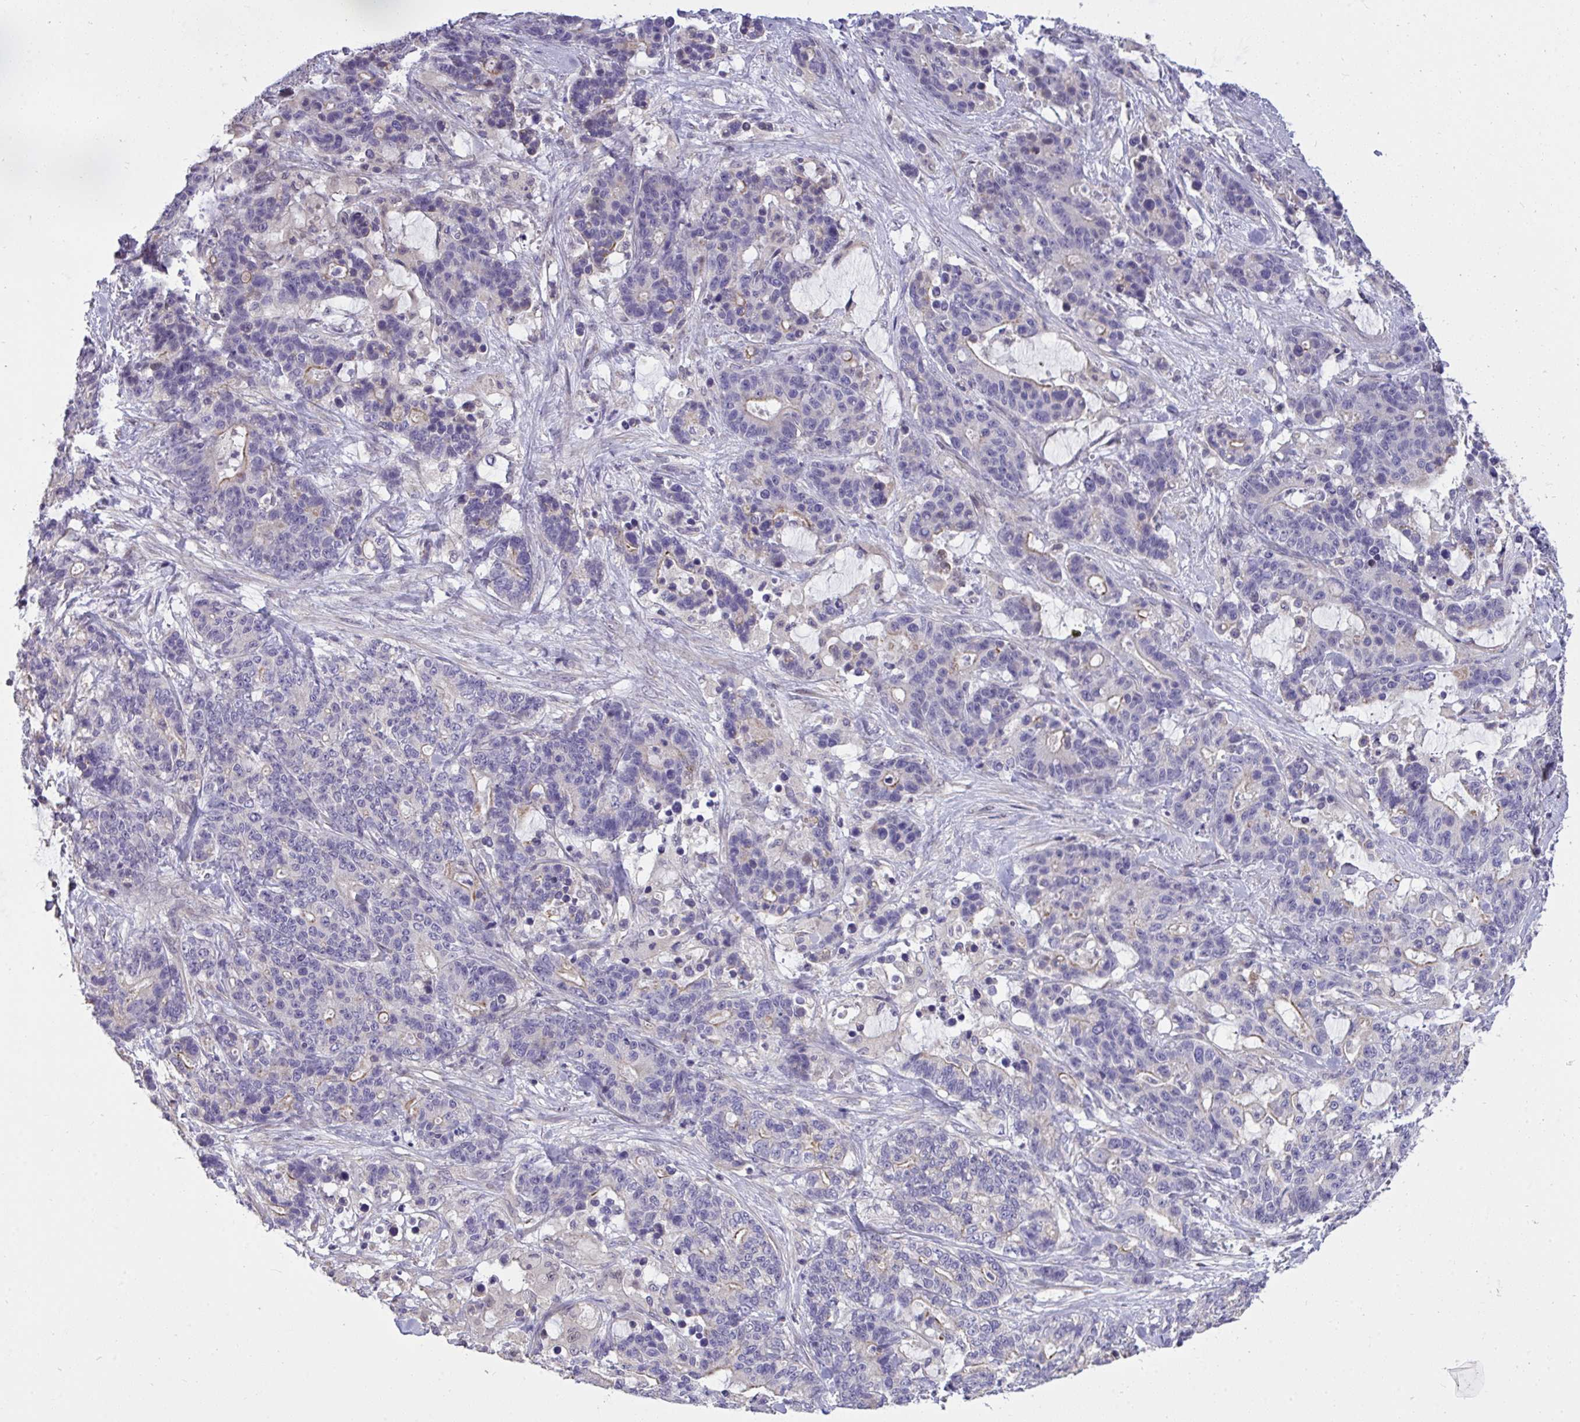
{"staining": {"intensity": "moderate", "quantity": "<25%", "location": "cytoplasmic/membranous"}, "tissue": "stomach cancer", "cell_type": "Tumor cells", "image_type": "cancer", "snomed": [{"axis": "morphology", "description": "Normal tissue, NOS"}, {"axis": "morphology", "description": "Adenocarcinoma, NOS"}, {"axis": "topography", "description": "Stomach"}], "caption": "About <25% of tumor cells in human stomach cancer (adenocarcinoma) show moderate cytoplasmic/membranous protein positivity as visualized by brown immunohistochemical staining.", "gene": "C19orf54", "patient": {"sex": "female", "age": 64}}